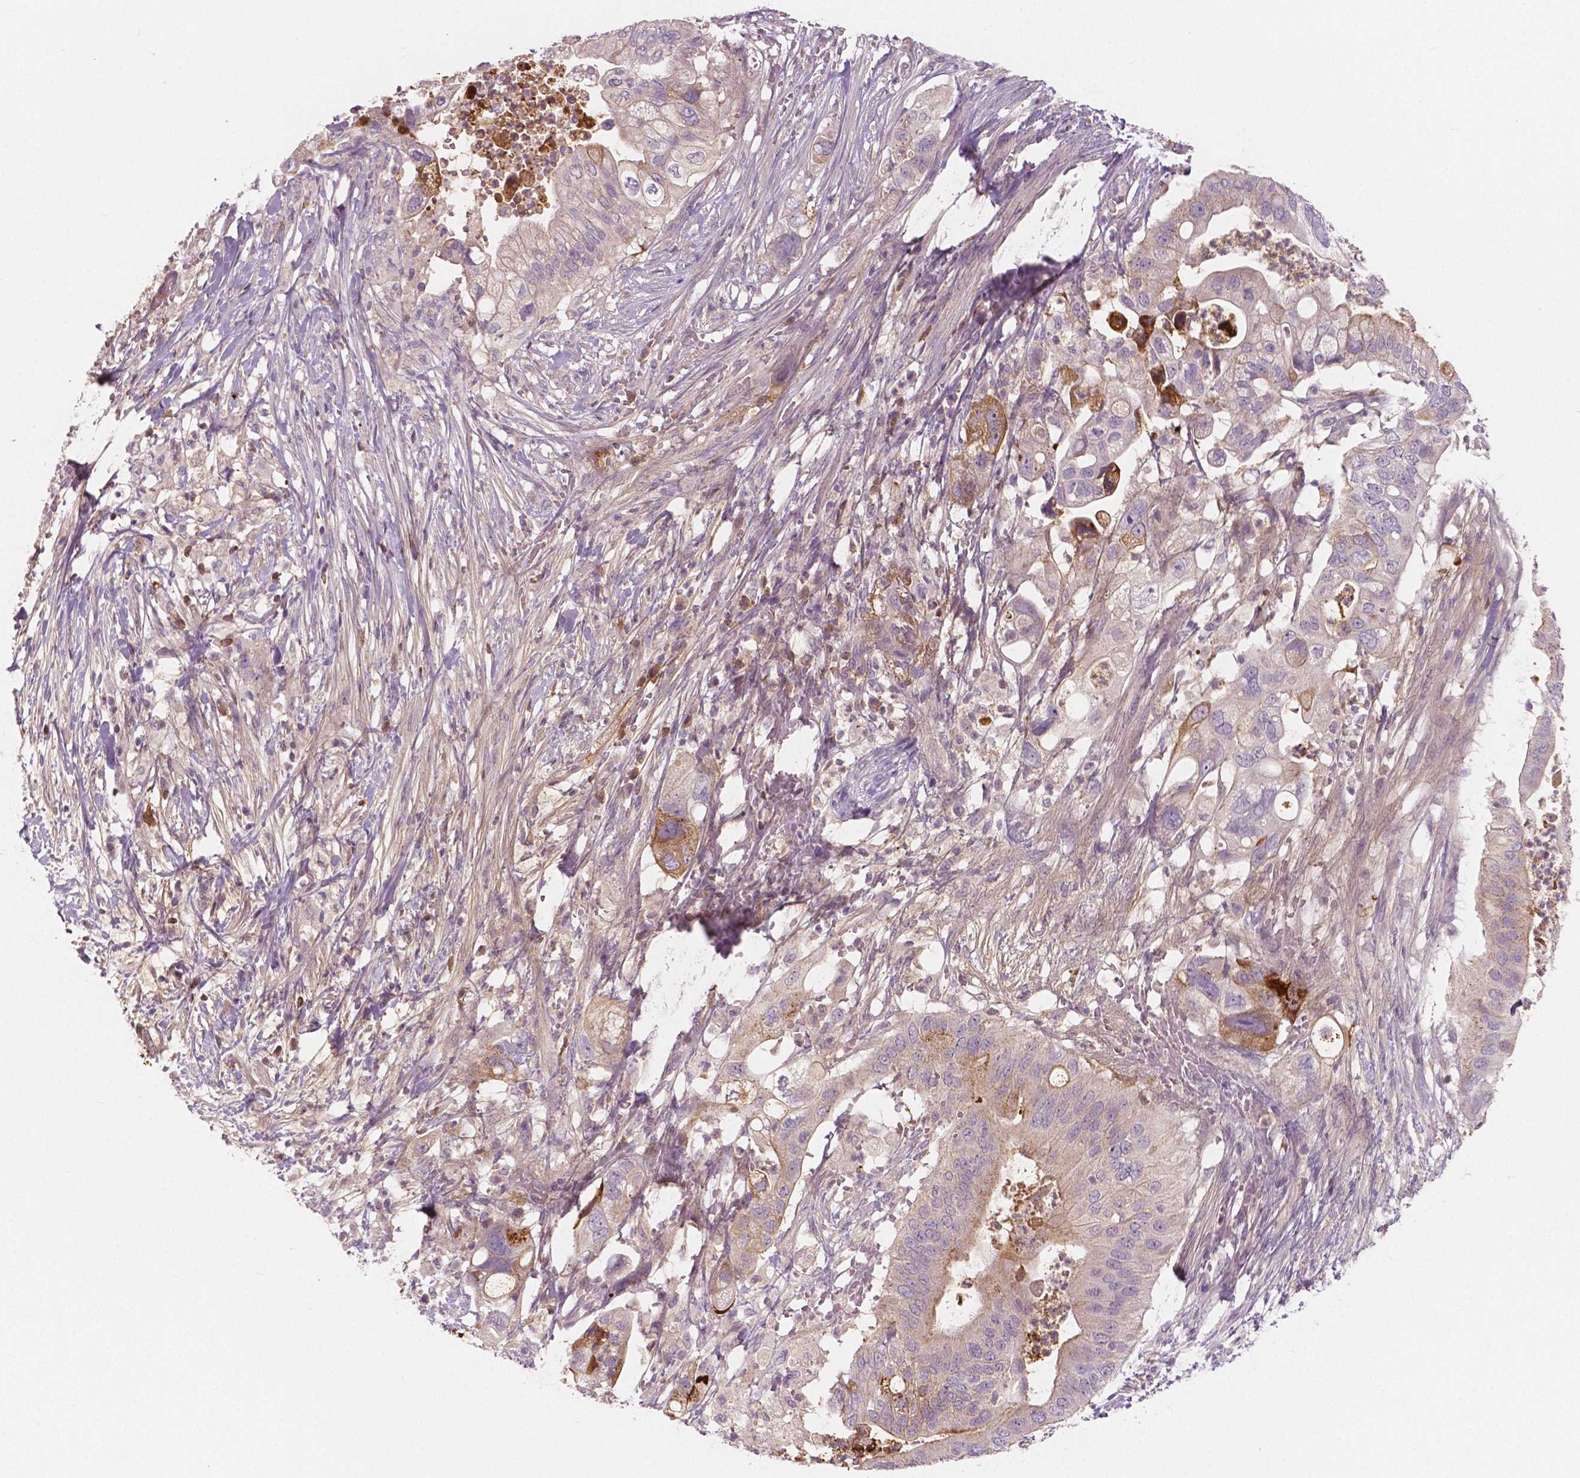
{"staining": {"intensity": "weak", "quantity": "25%-75%", "location": "cytoplasmic/membranous"}, "tissue": "pancreatic cancer", "cell_type": "Tumor cells", "image_type": "cancer", "snomed": [{"axis": "morphology", "description": "Adenocarcinoma, NOS"}, {"axis": "topography", "description": "Pancreas"}], "caption": "Immunohistochemistry (IHC) of human pancreatic cancer demonstrates low levels of weak cytoplasmic/membranous staining in approximately 25%-75% of tumor cells. The staining was performed using DAB, with brown indicating positive protein expression. Nuclei are stained blue with hematoxylin.", "gene": "APOA4", "patient": {"sex": "female", "age": 72}}